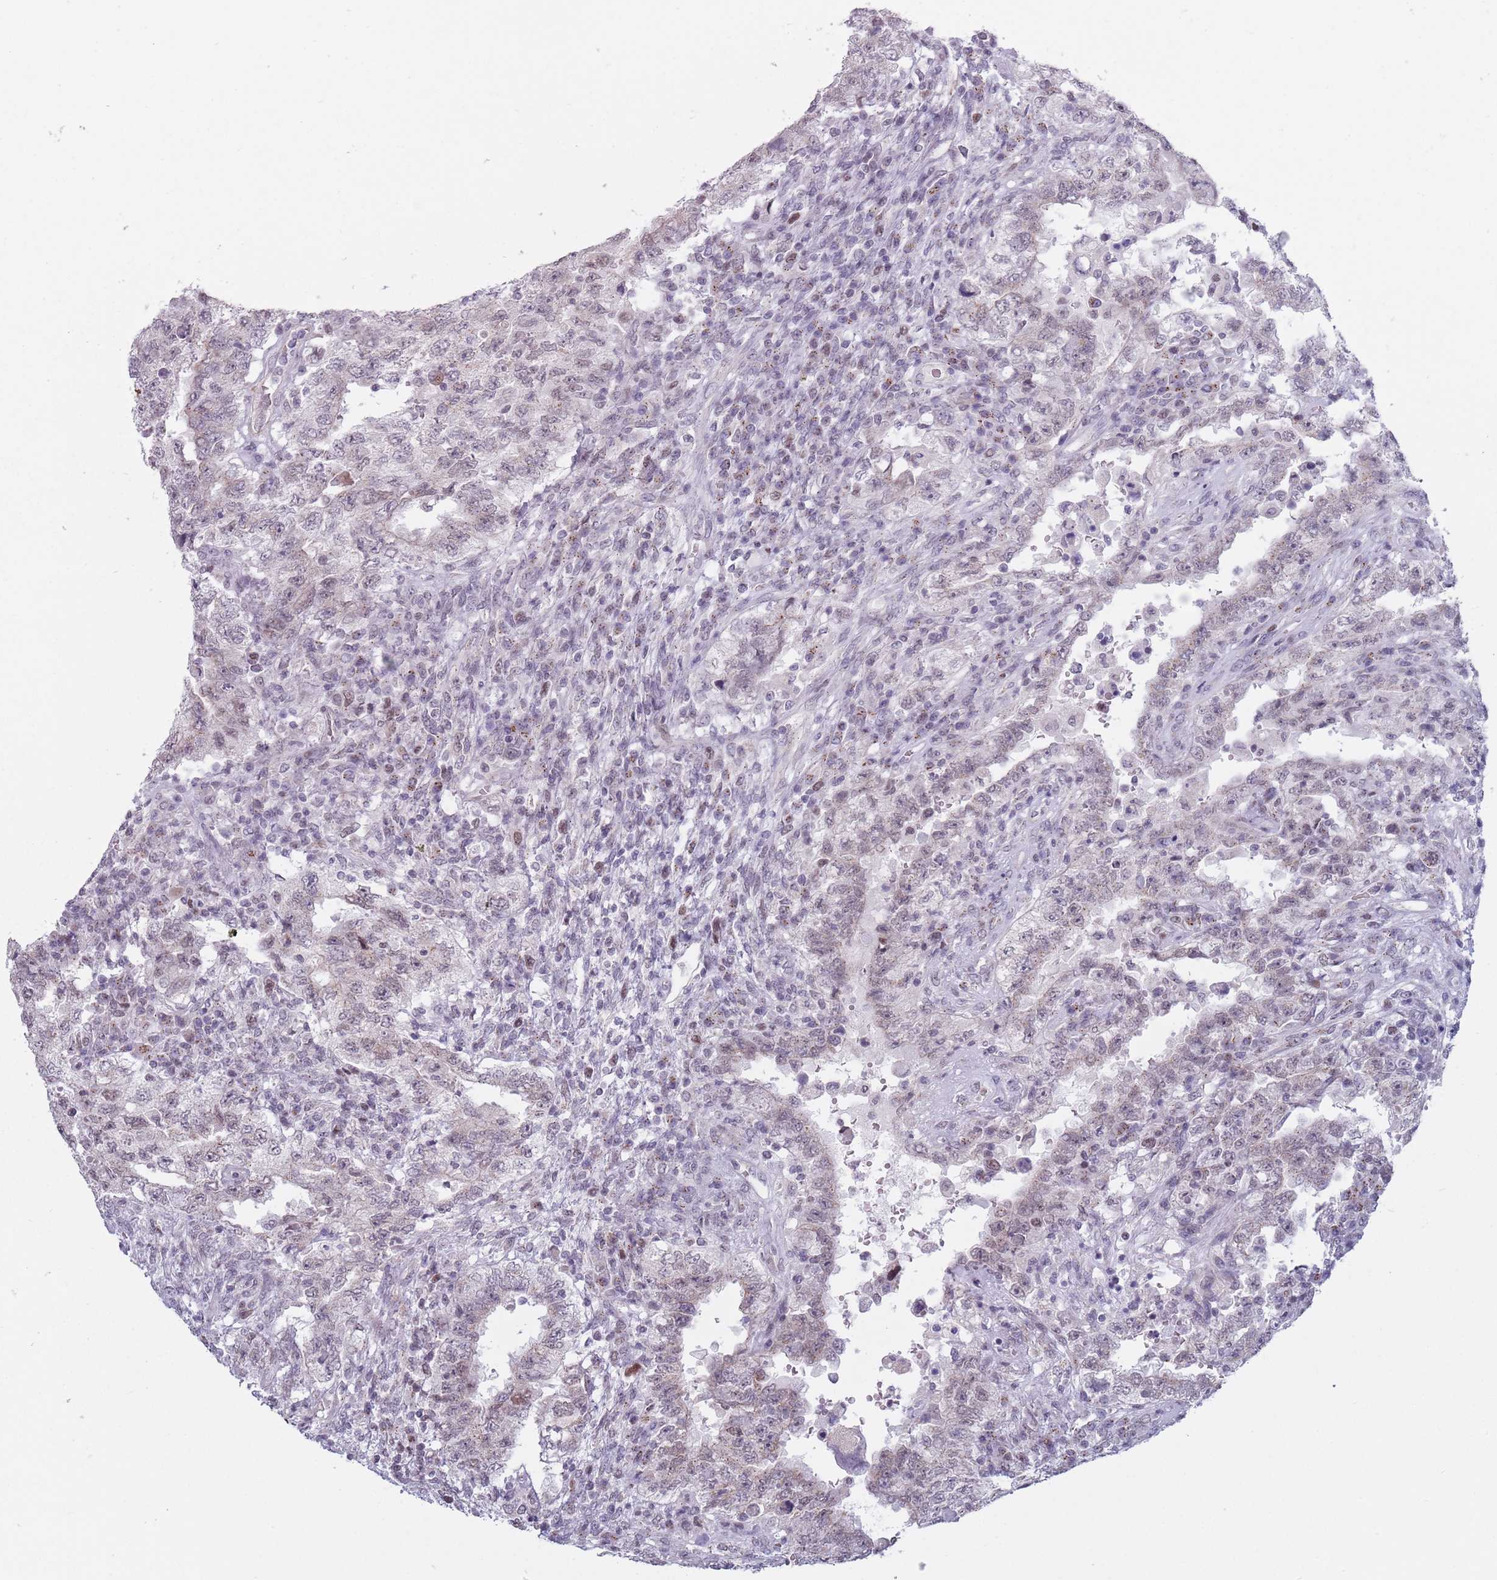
{"staining": {"intensity": "negative", "quantity": "none", "location": "none"}, "tissue": "testis cancer", "cell_type": "Tumor cells", "image_type": "cancer", "snomed": [{"axis": "morphology", "description": "Carcinoma, Embryonal, NOS"}, {"axis": "topography", "description": "Testis"}], "caption": "Immunohistochemical staining of testis cancer (embryonal carcinoma) exhibits no significant staining in tumor cells. The staining was performed using DAB (3,3'-diaminobenzidine) to visualize the protein expression in brown, while the nuclei were stained in blue with hematoxylin (Magnification: 20x).", "gene": "ZKSCAN2", "patient": {"sex": "male", "age": 26}}